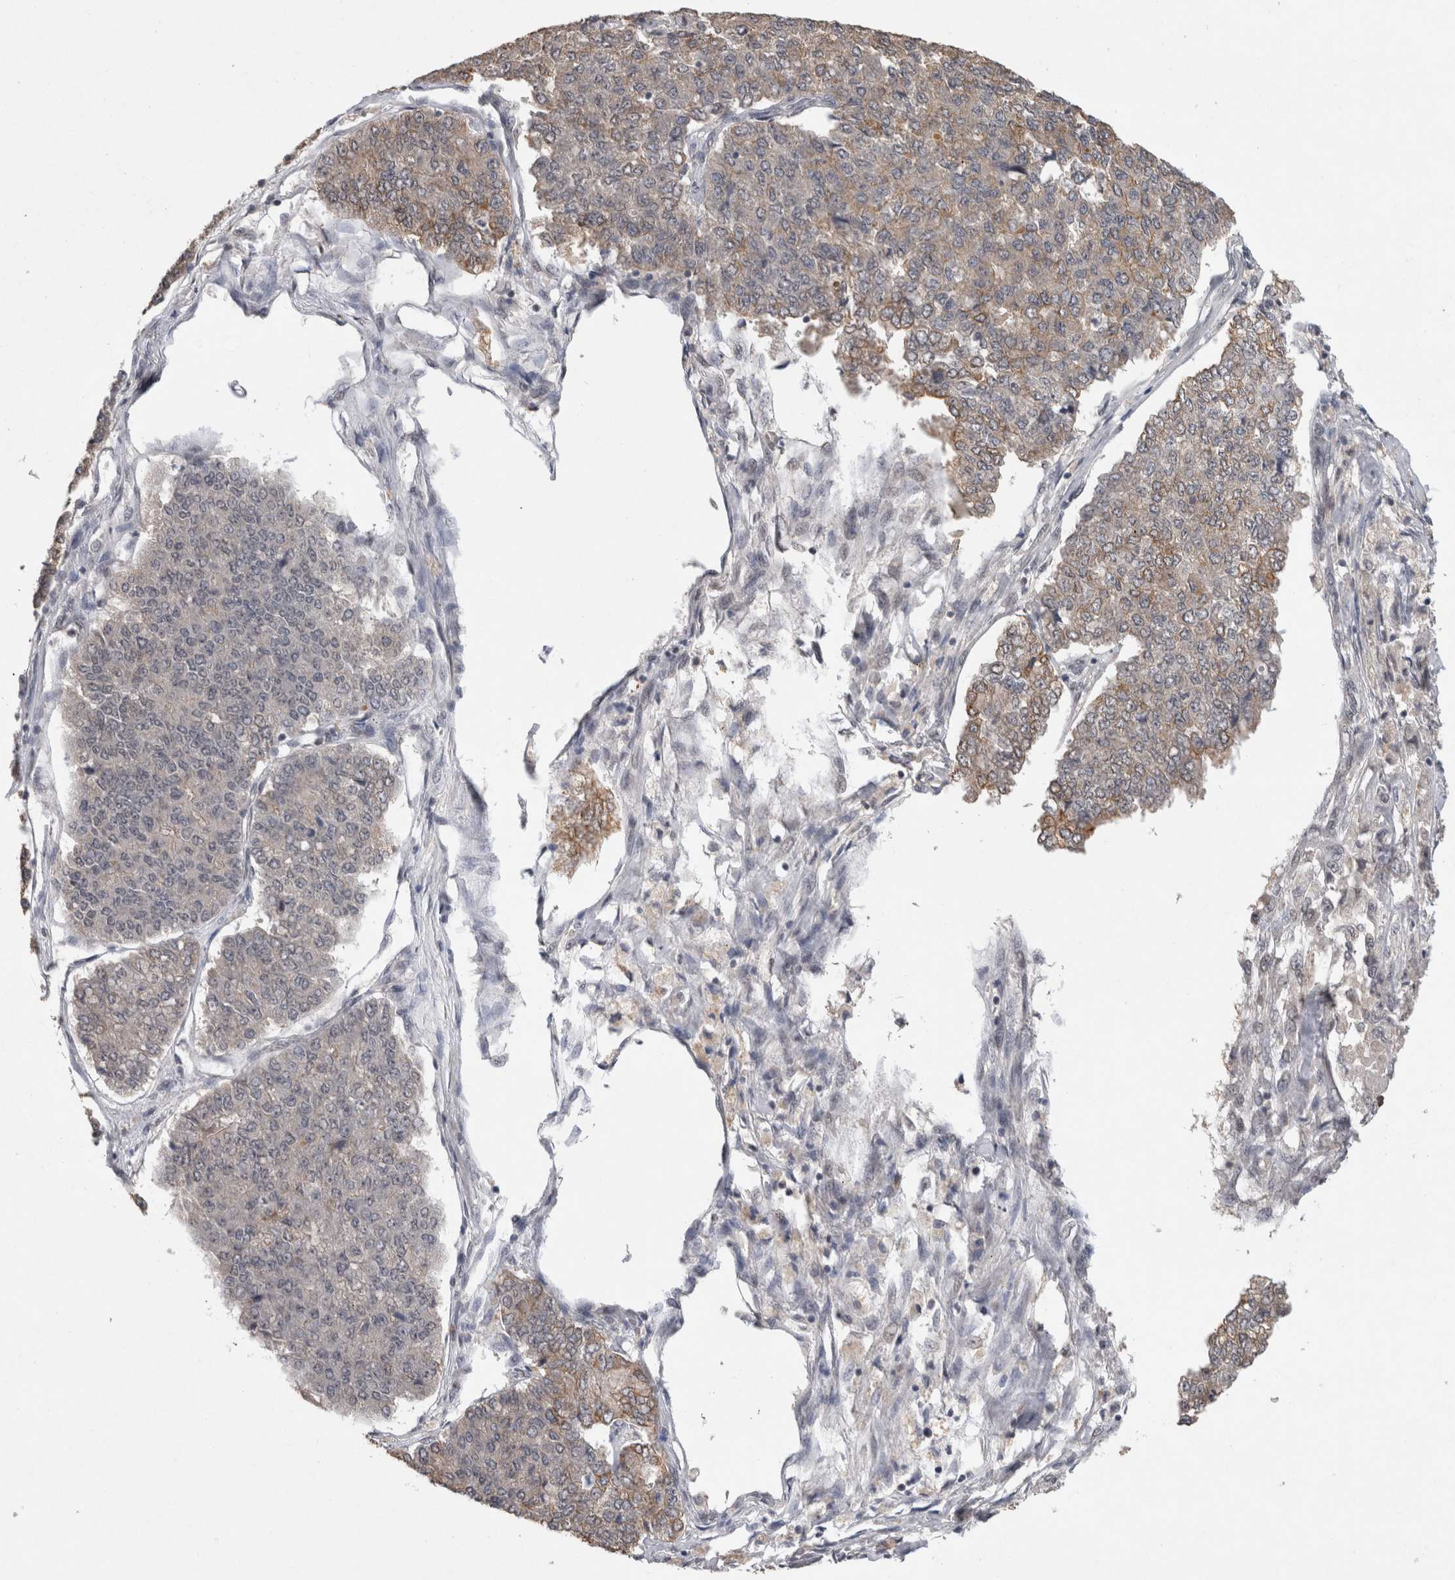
{"staining": {"intensity": "weak", "quantity": "25%-75%", "location": "cytoplasmic/membranous"}, "tissue": "pancreatic cancer", "cell_type": "Tumor cells", "image_type": "cancer", "snomed": [{"axis": "morphology", "description": "Adenocarcinoma, NOS"}, {"axis": "topography", "description": "Pancreas"}], "caption": "Pancreatic cancer (adenocarcinoma) stained with immunohistochemistry reveals weak cytoplasmic/membranous staining in approximately 25%-75% of tumor cells.", "gene": "RHPN1", "patient": {"sex": "male", "age": 50}}